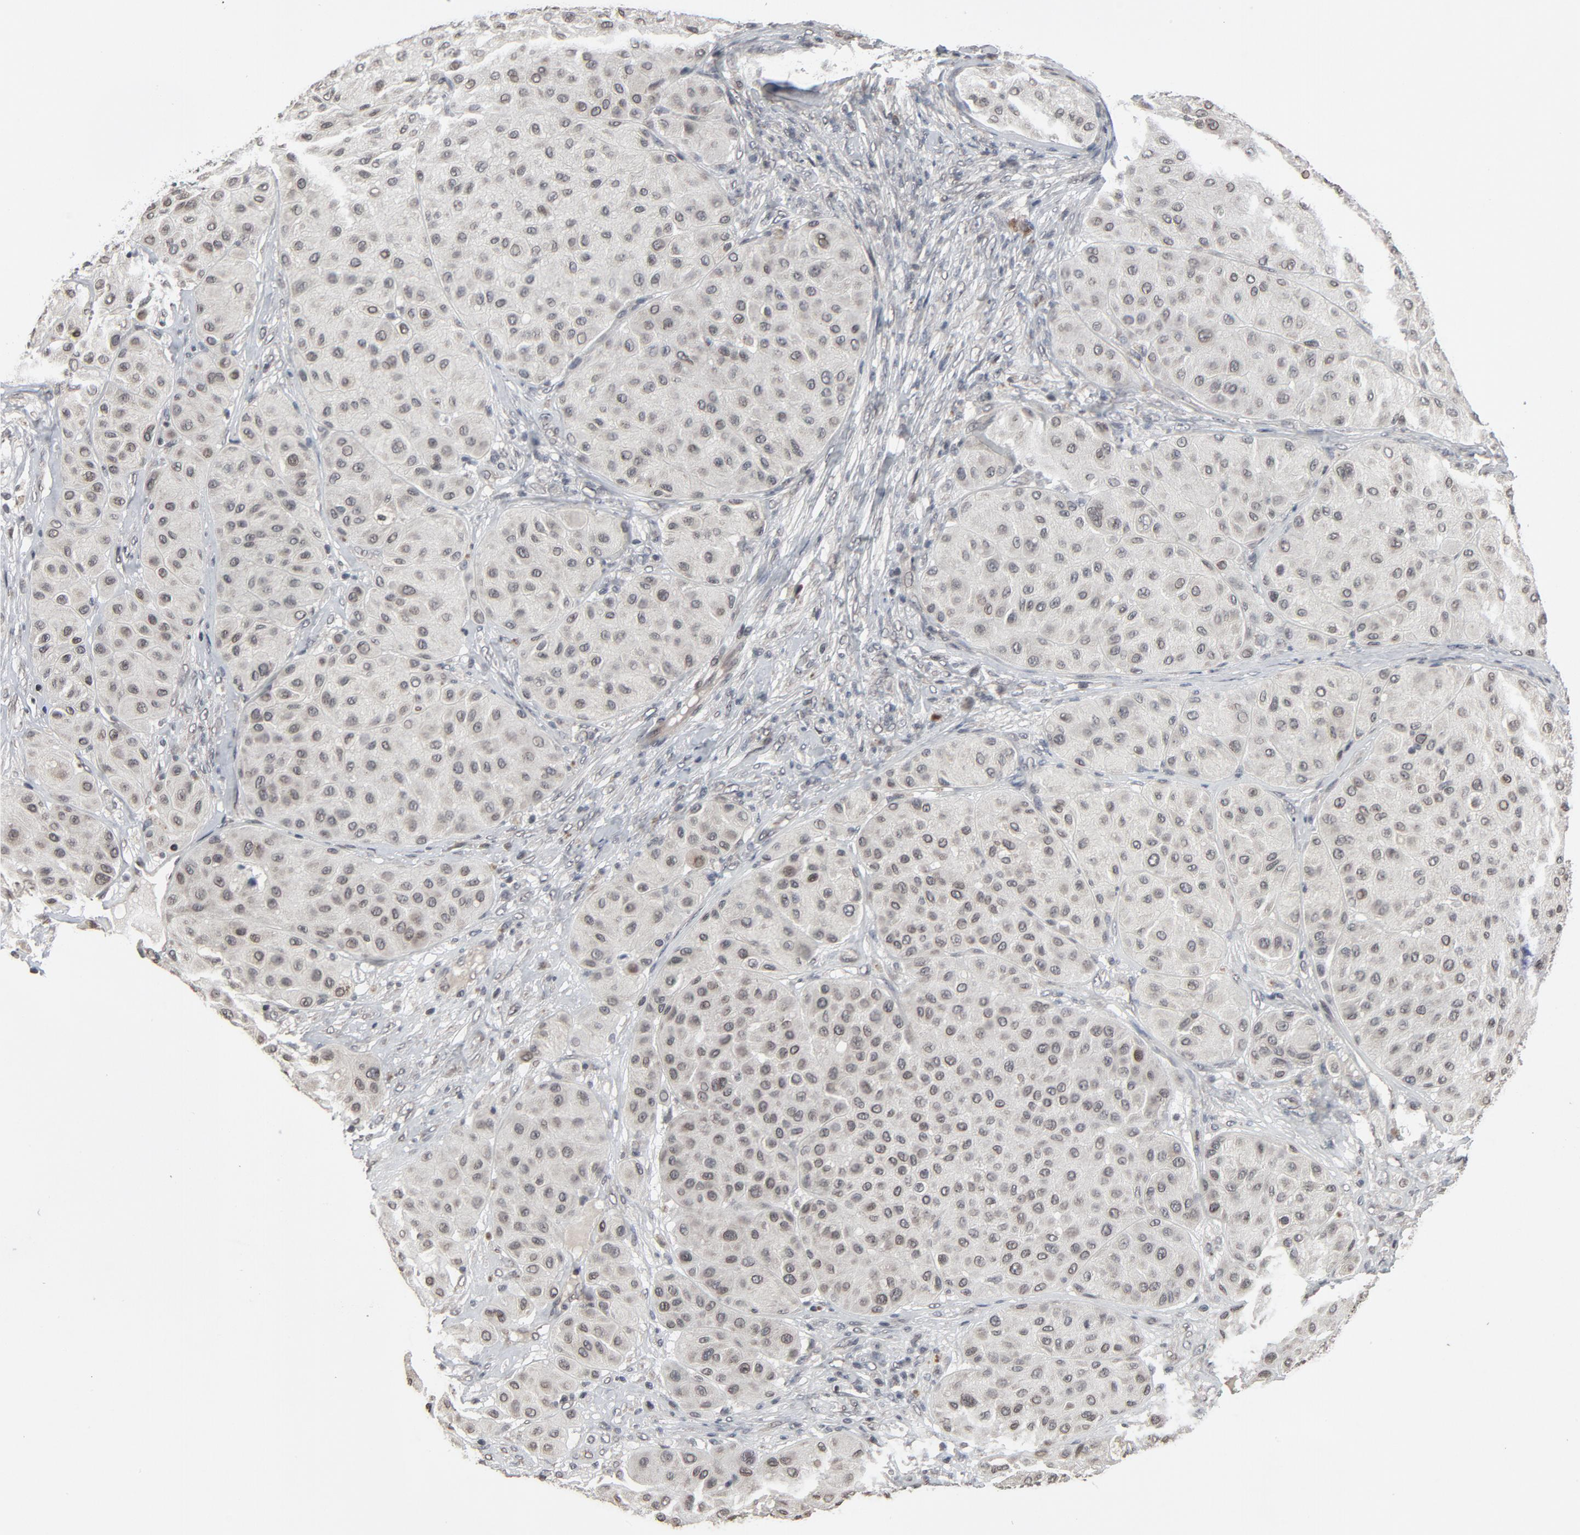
{"staining": {"intensity": "weak", "quantity": "<25%", "location": "nuclear"}, "tissue": "melanoma", "cell_type": "Tumor cells", "image_type": "cancer", "snomed": [{"axis": "morphology", "description": "Normal tissue, NOS"}, {"axis": "morphology", "description": "Malignant melanoma, Metastatic site"}, {"axis": "topography", "description": "Skin"}], "caption": "Immunohistochemistry (IHC) of melanoma exhibits no expression in tumor cells.", "gene": "POM121", "patient": {"sex": "male", "age": 41}}